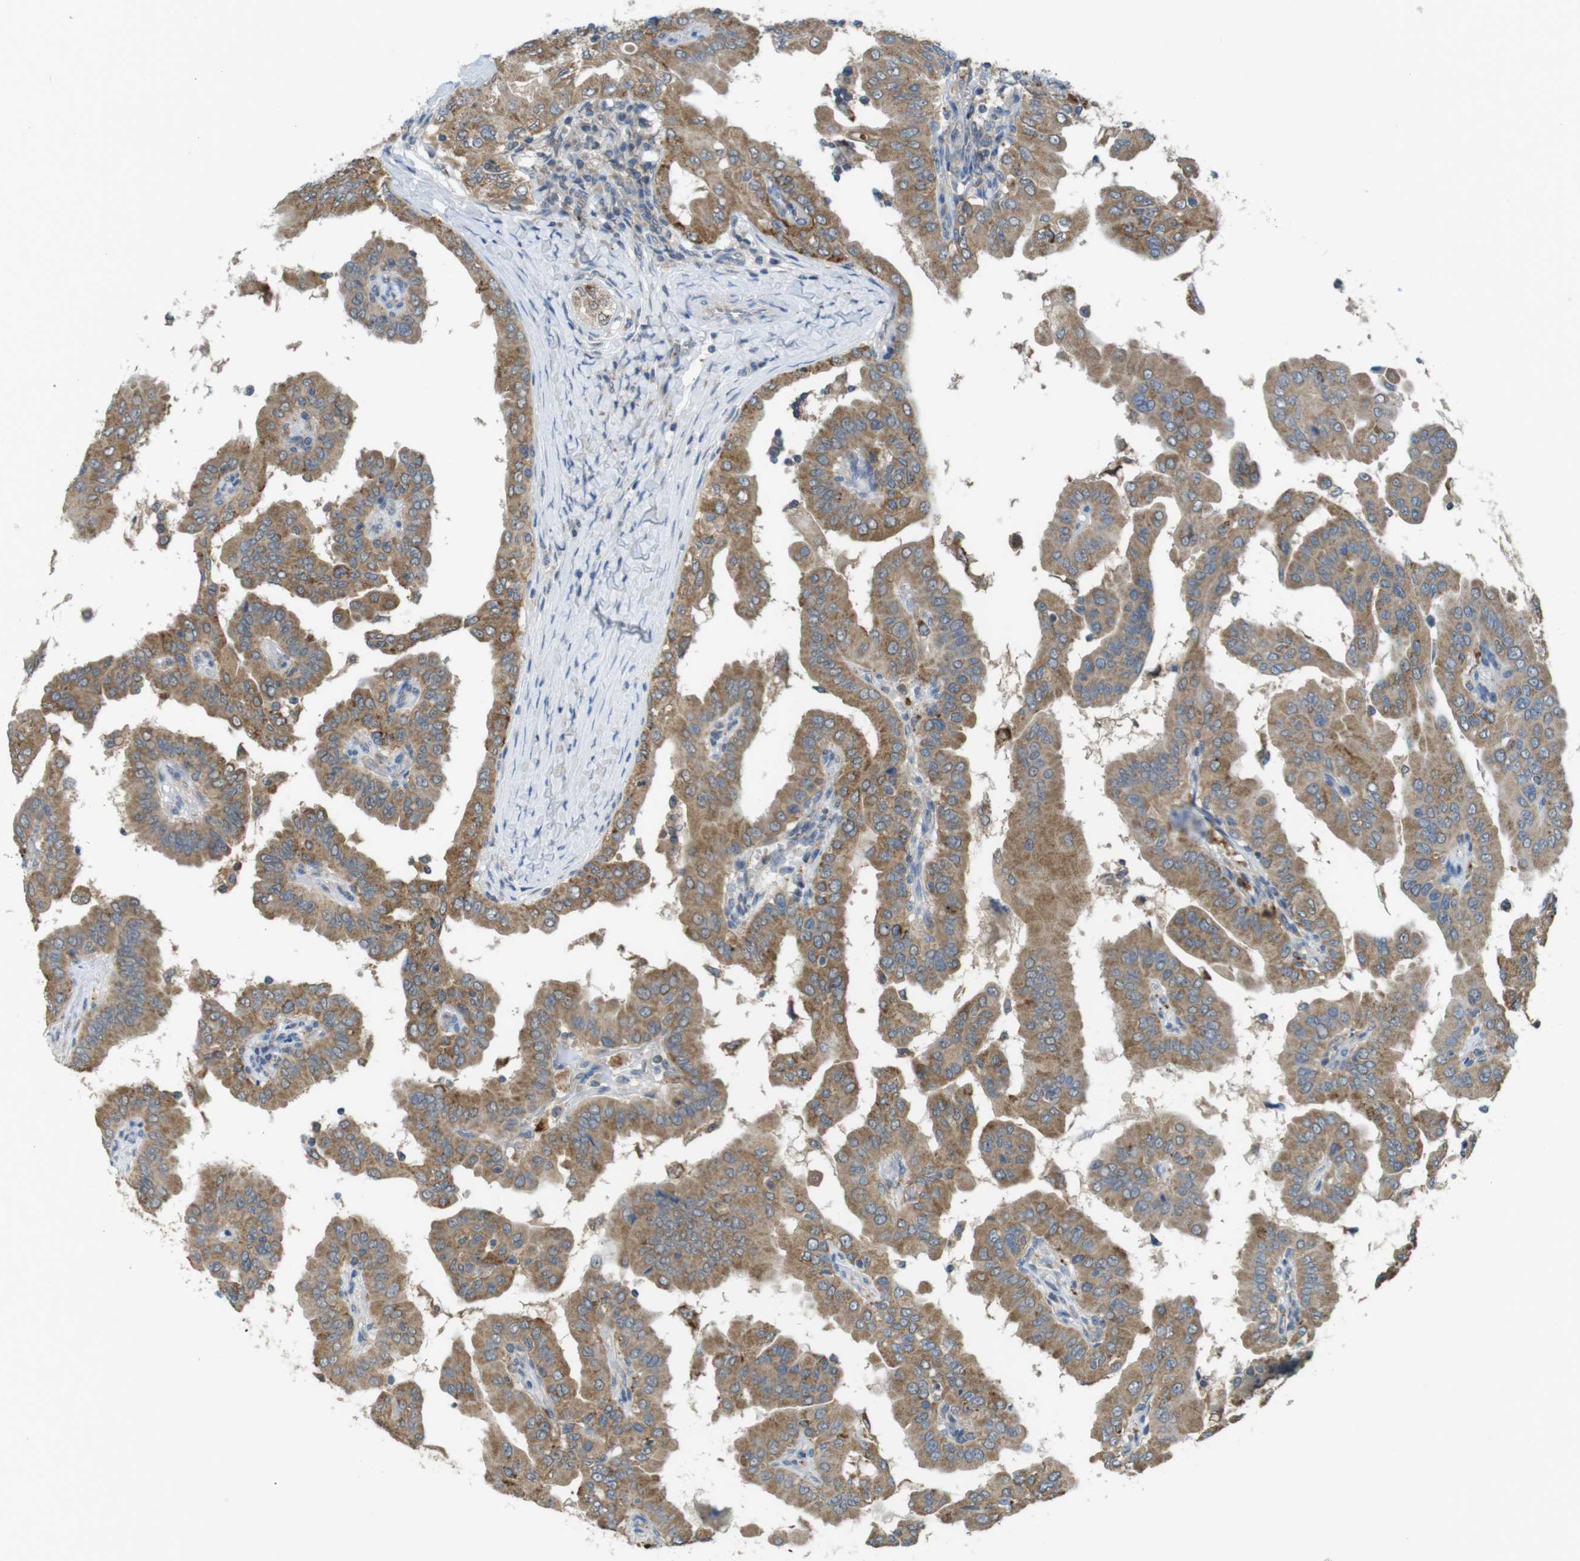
{"staining": {"intensity": "moderate", "quantity": ">75%", "location": "cytoplasmic/membranous"}, "tissue": "thyroid cancer", "cell_type": "Tumor cells", "image_type": "cancer", "snomed": [{"axis": "morphology", "description": "Papillary adenocarcinoma, NOS"}, {"axis": "topography", "description": "Thyroid gland"}], "caption": "Immunohistochemical staining of human thyroid cancer (papillary adenocarcinoma) reveals medium levels of moderate cytoplasmic/membranous protein staining in about >75% of tumor cells.", "gene": "BRI3BP", "patient": {"sex": "male", "age": 33}}